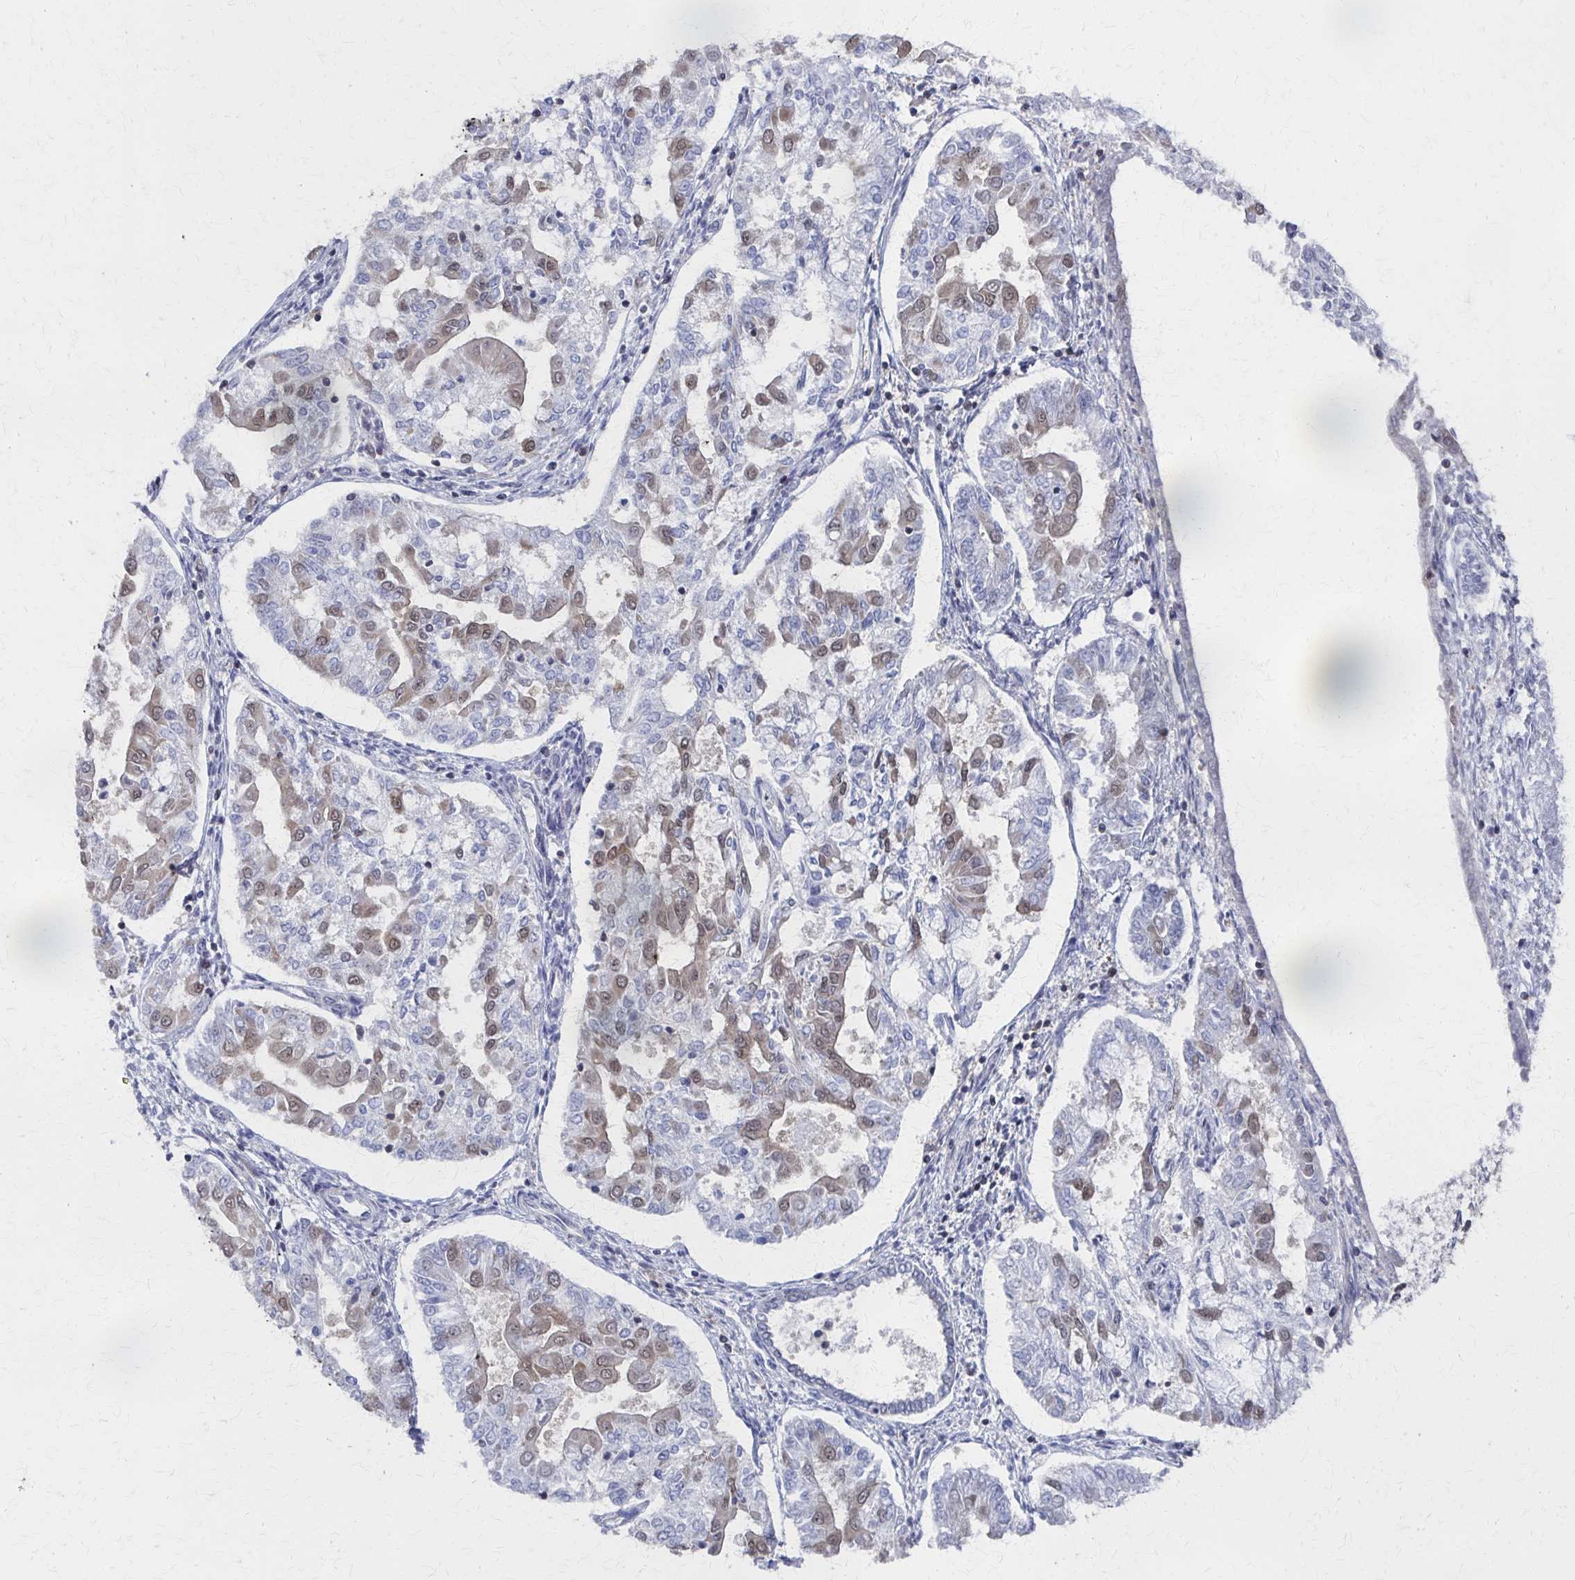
{"staining": {"intensity": "weak", "quantity": "<25%", "location": "nuclear"}, "tissue": "endometrial cancer", "cell_type": "Tumor cells", "image_type": "cancer", "snomed": [{"axis": "morphology", "description": "Adenocarcinoma, NOS"}, {"axis": "topography", "description": "Endometrium"}], "caption": "Protein analysis of endometrial cancer displays no significant positivity in tumor cells.", "gene": "GTF2B", "patient": {"sex": "female", "age": 68}}